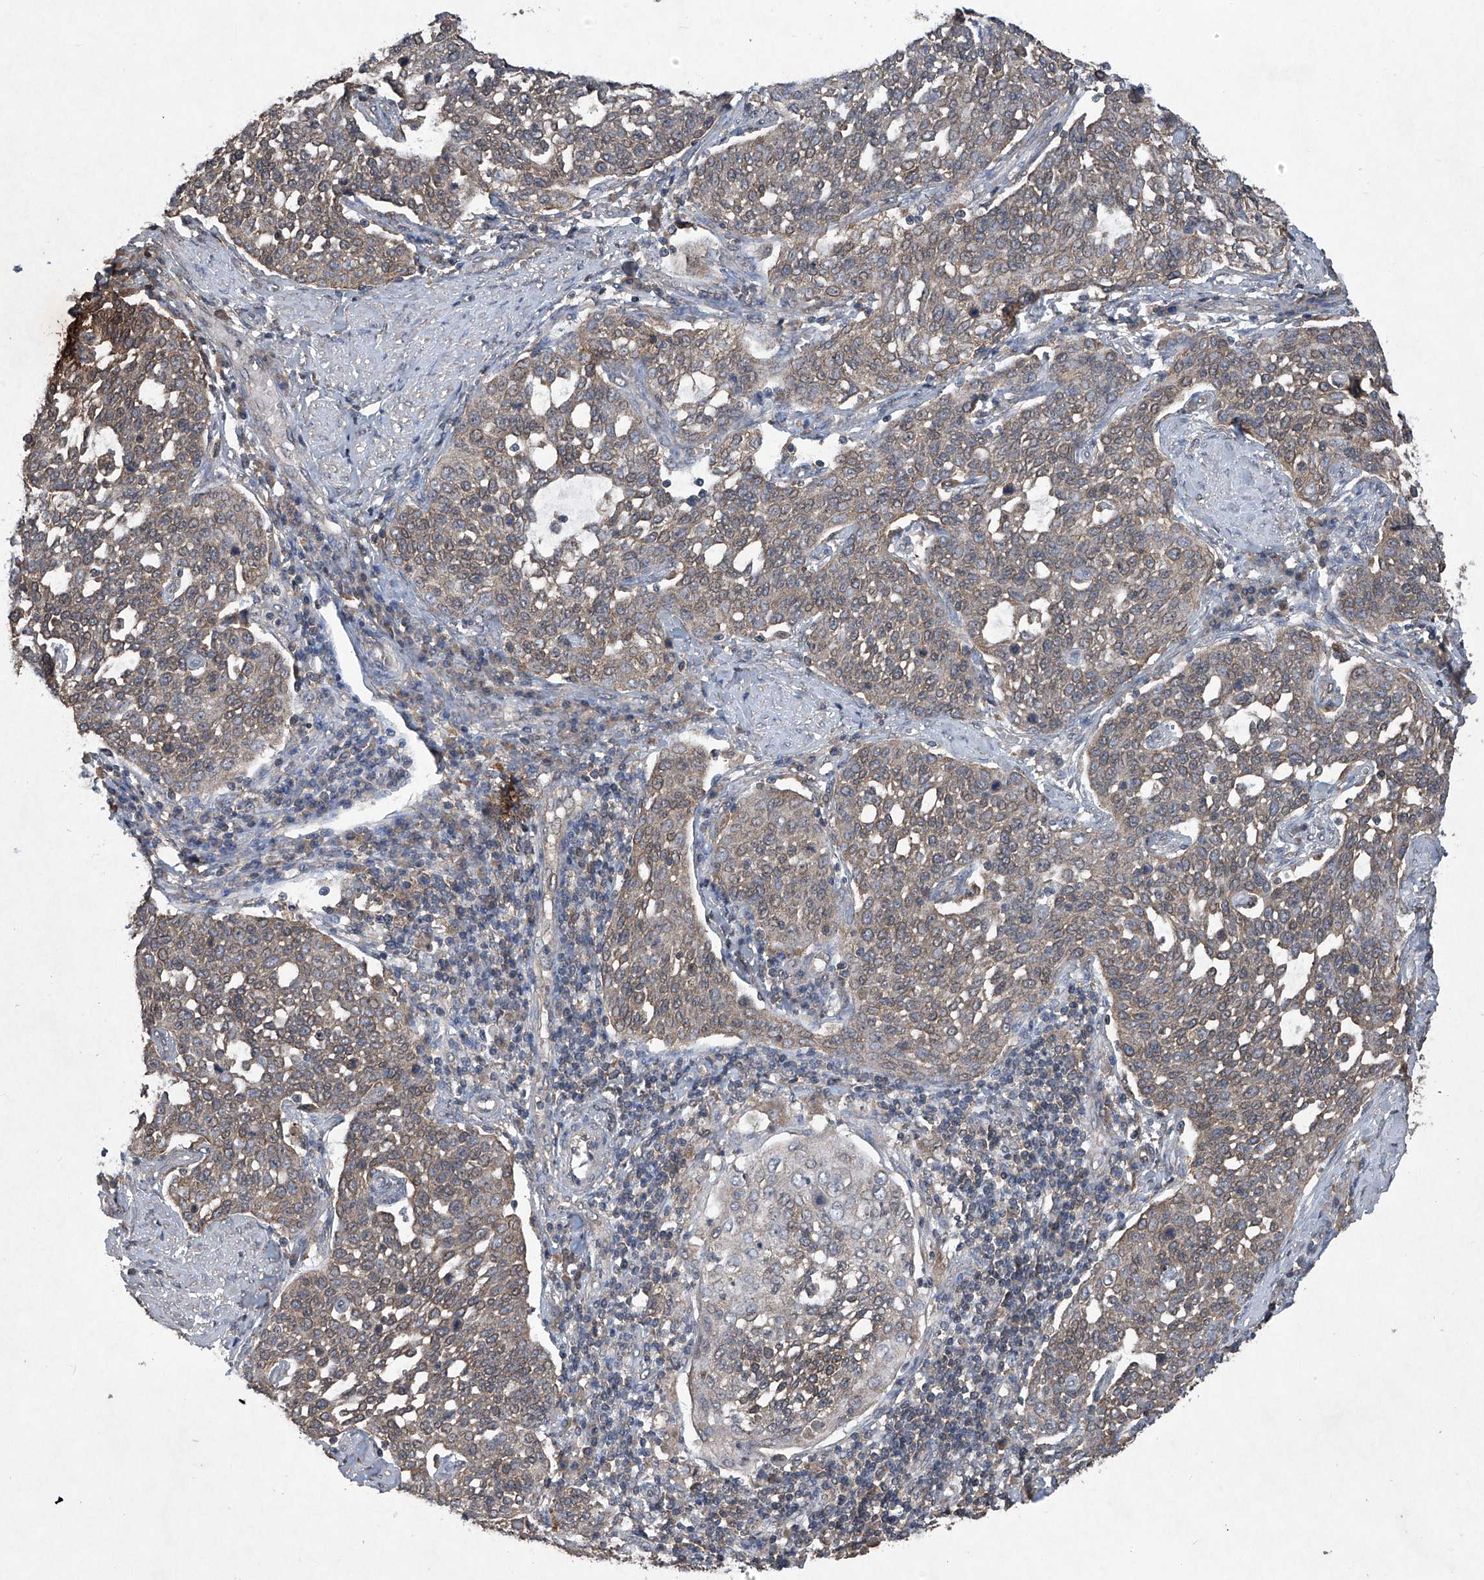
{"staining": {"intensity": "weak", "quantity": ">75%", "location": "cytoplasmic/membranous"}, "tissue": "cervical cancer", "cell_type": "Tumor cells", "image_type": "cancer", "snomed": [{"axis": "morphology", "description": "Squamous cell carcinoma, NOS"}, {"axis": "topography", "description": "Cervix"}], "caption": "Human cervical cancer stained for a protein (brown) reveals weak cytoplasmic/membranous positive expression in about >75% of tumor cells.", "gene": "SUMF2", "patient": {"sex": "female", "age": 34}}